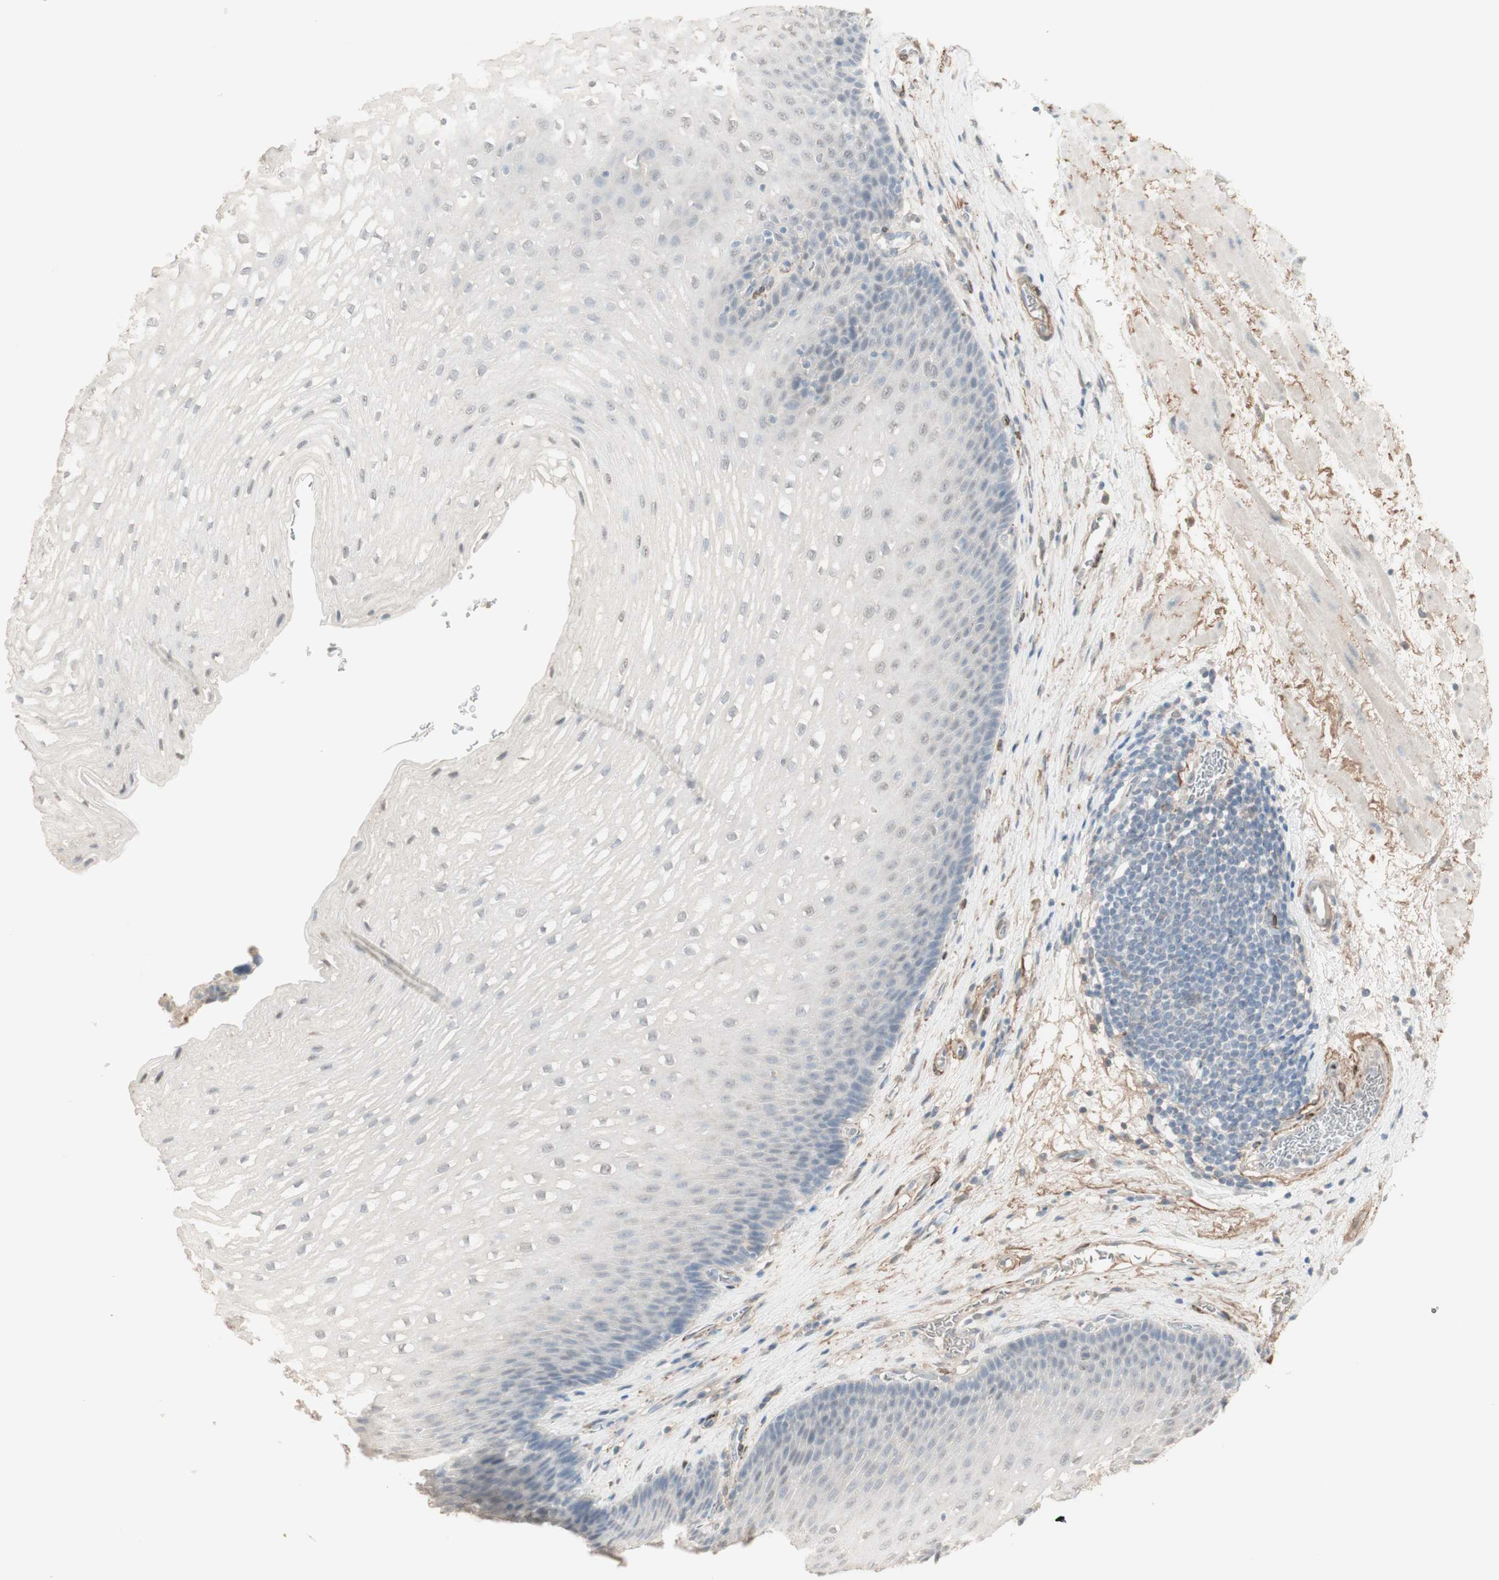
{"staining": {"intensity": "negative", "quantity": "none", "location": "none"}, "tissue": "esophagus", "cell_type": "Squamous epithelial cells", "image_type": "normal", "snomed": [{"axis": "morphology", "description": "Normal tissue, NOS"}, {"axis": "topography", "description": "Esophagus"}], "caption": "A histopathology image of human esophagus is negative for staining in squamous epithelial cells. The staining was performed using DAB to visualize the protein expression in brown, while the nuclei were stained in blue with hematoxylin (Magnification: 20x).", "gene": "MUC3A", "patient": {"sex": "male", "age": 48}}